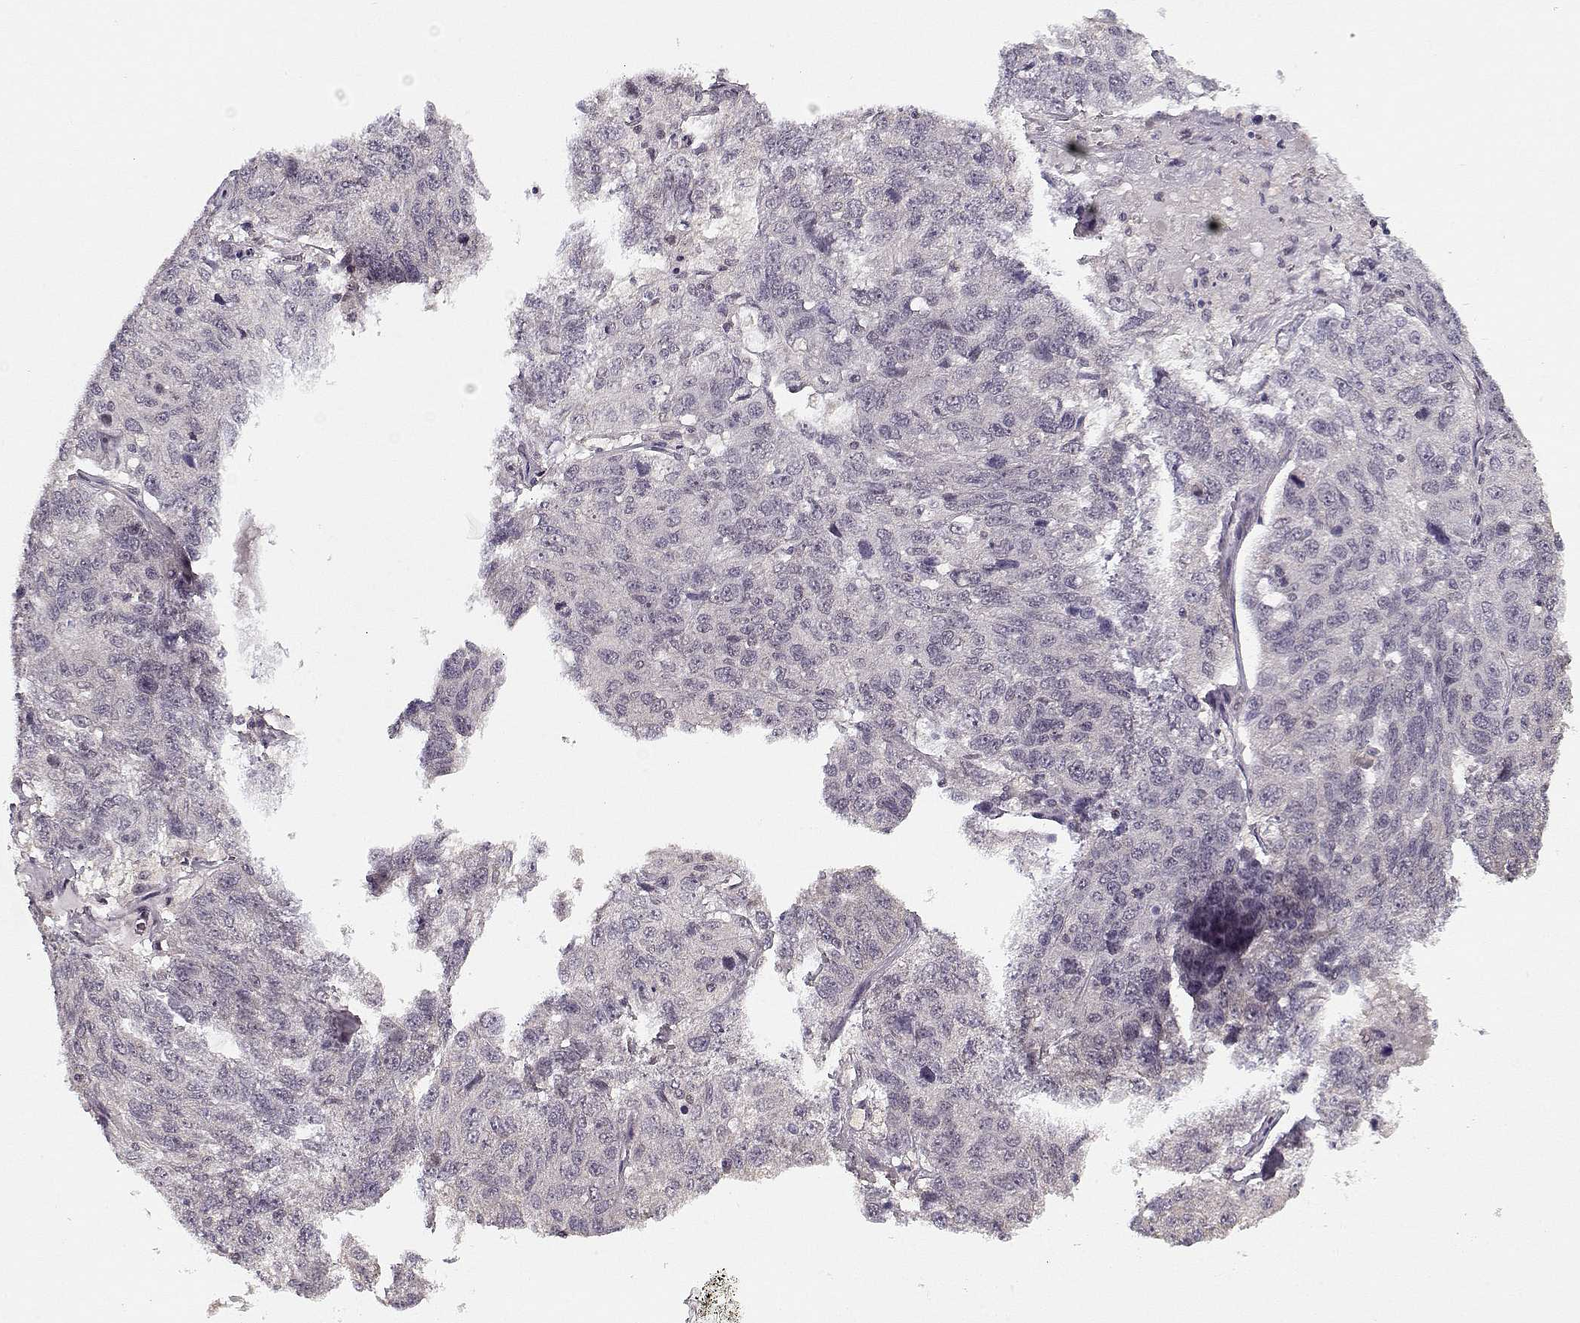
{"staining": {"intensity": "negative", "quantity": "none", "location": "none"}, "tissue": "ovarian cancer", "cell_type": "Tumor cells", "image_type": "cancer", "snomed": [{"axis": "morphology", "description": "Cystadenocarcinoma, serous, NOS"}, {"axis": "topography", "description": "Ovary"}], "caption": "Immunohistochemical staining of ovarian cancer (serous cystadenocarcinoma) displays no significant expression in tumor cells.", "gene": "TESPA1", "patient": {"sex": "female", "age": 71}}